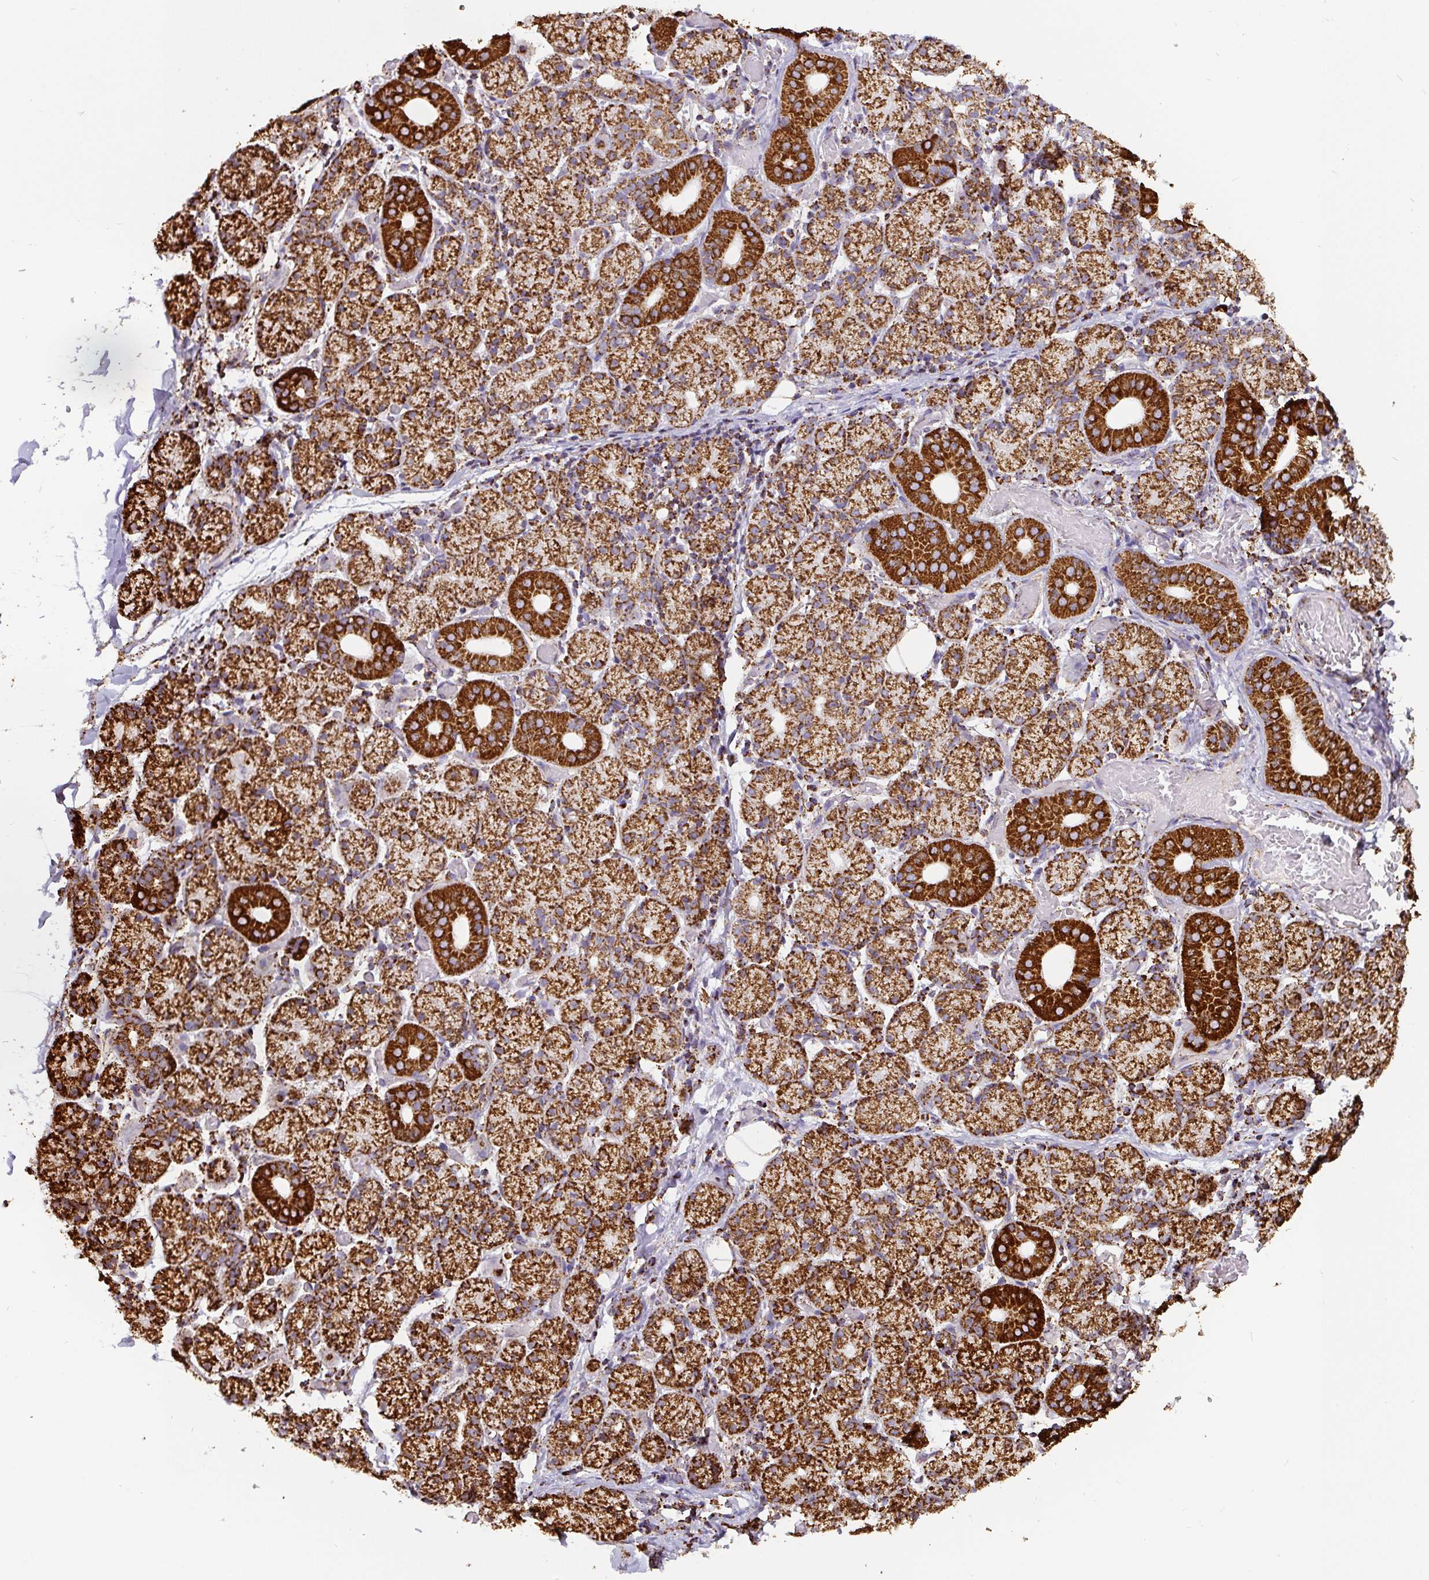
{"staining": {"intensity": "strong", "quantity": ">75%", "location": "cytoplasmic/membranous"}, "tissue": "salivary gland", "cell_type": "Glandular cells", "image_type": "normal", "snomed": [{"axis": "morphology", "description": "Normal tissue, NOS"}, {"axis": "topography", "description": "Salivary gland"}], "caption": "Salivary gland was stained to show a protein in brown. There is high levels of strong cytoplasmic/membranous staining in approximately >75% of glandular cells. The staining was performed using DAB, with brown indicating positive protein expression. Nuclei are stained blue with hematoxylin.", "gene": "ATP5F1A", "patient": {"sex": "female", "age": 24}}